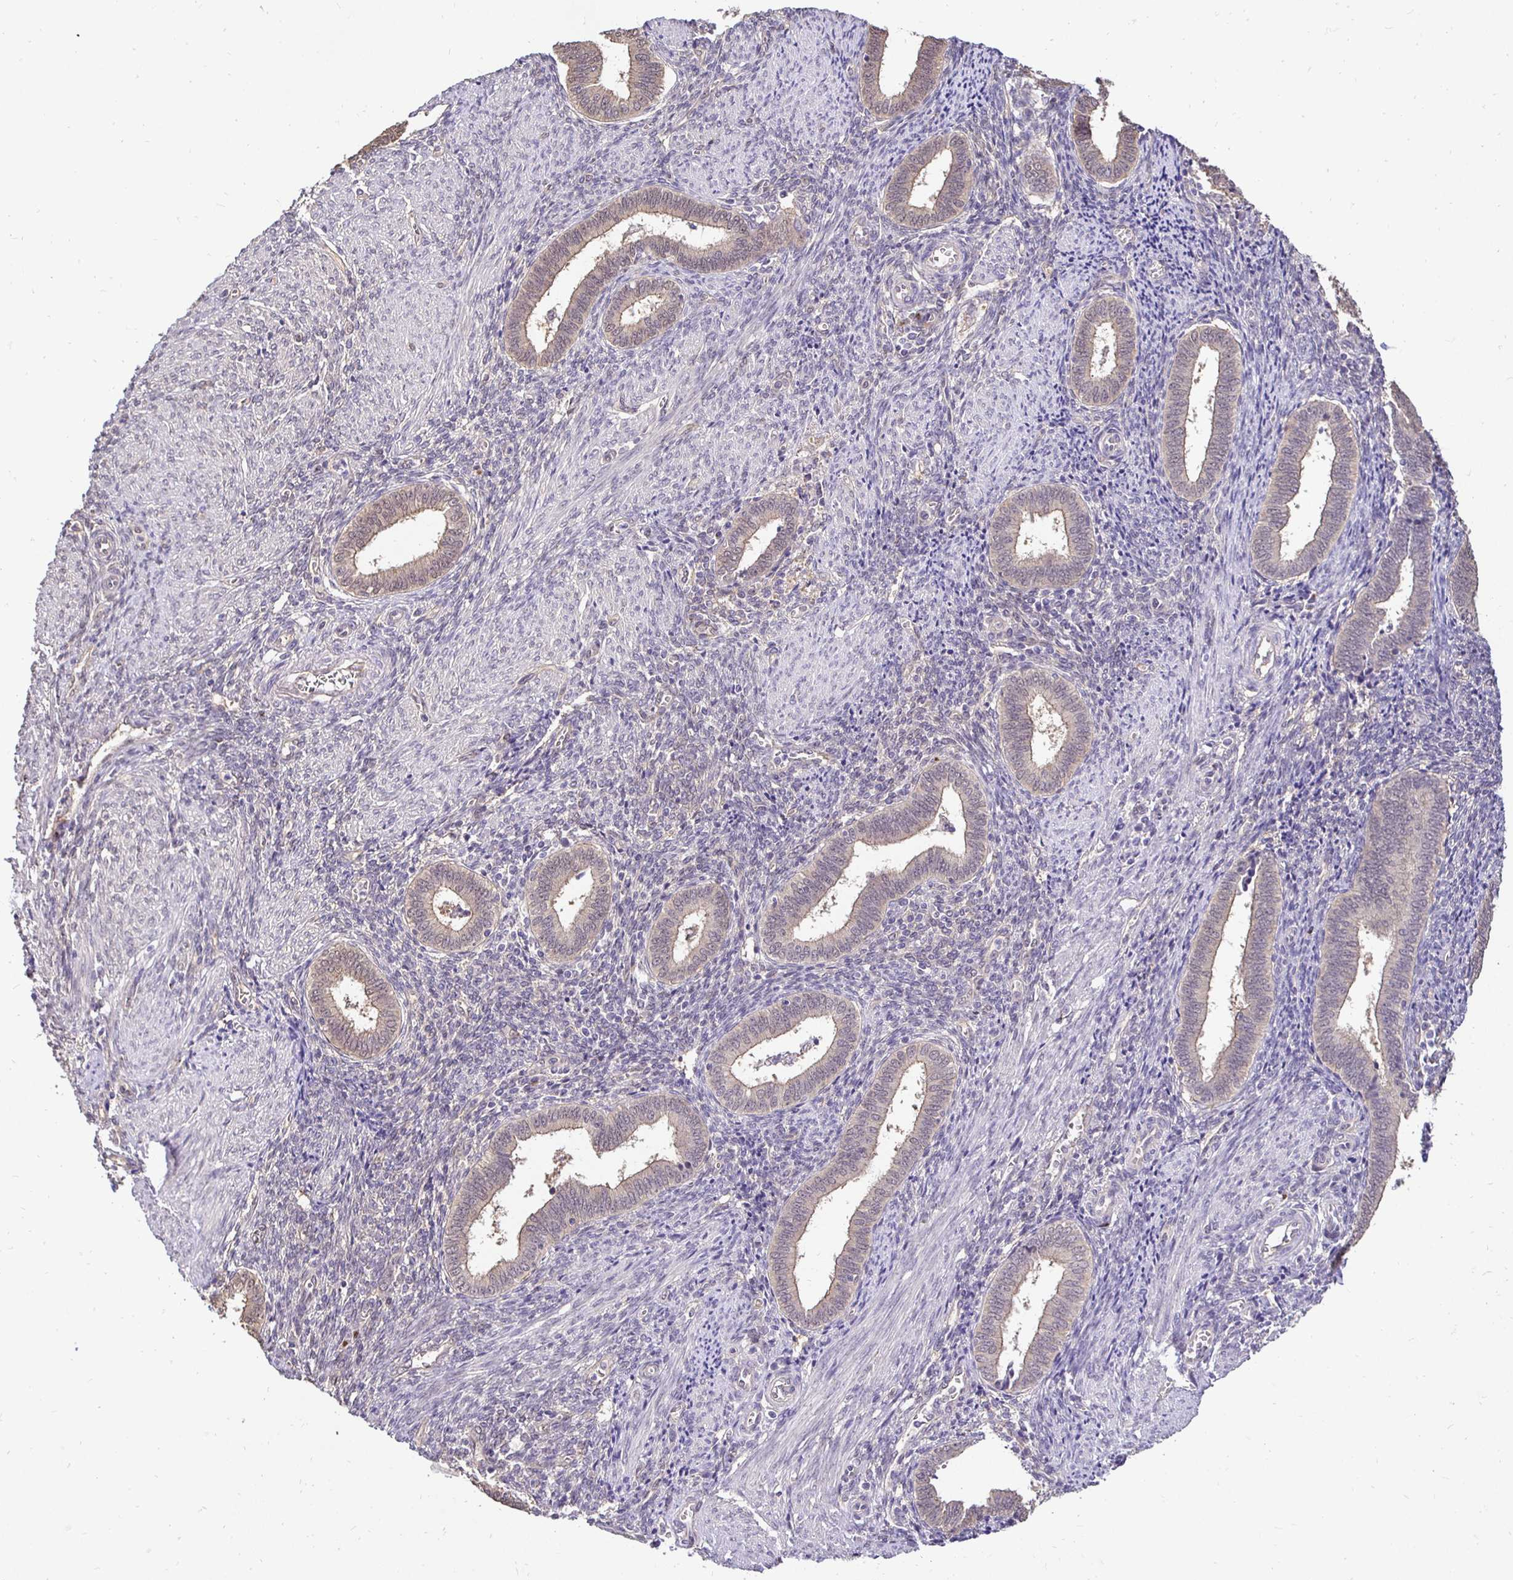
{"staining": {"intensity": "negative", "quantity": "none", "location": "none"}, "tissue": "endometrium", "cell_type": "Cells in endometrial stroma", "image_type": "normal", "snomed": [{"axis": "morphology", "description": "Normal tissue, NOS"}, {"axis": "topography", "description": "Endometrium"}], "caption": "Protein analysis of unremarkable endometrium reveals no significant positivity in cells in endometrial stroma.", "gene": "SLC9A1", "patient": {"sex": "female", "age": 42}}